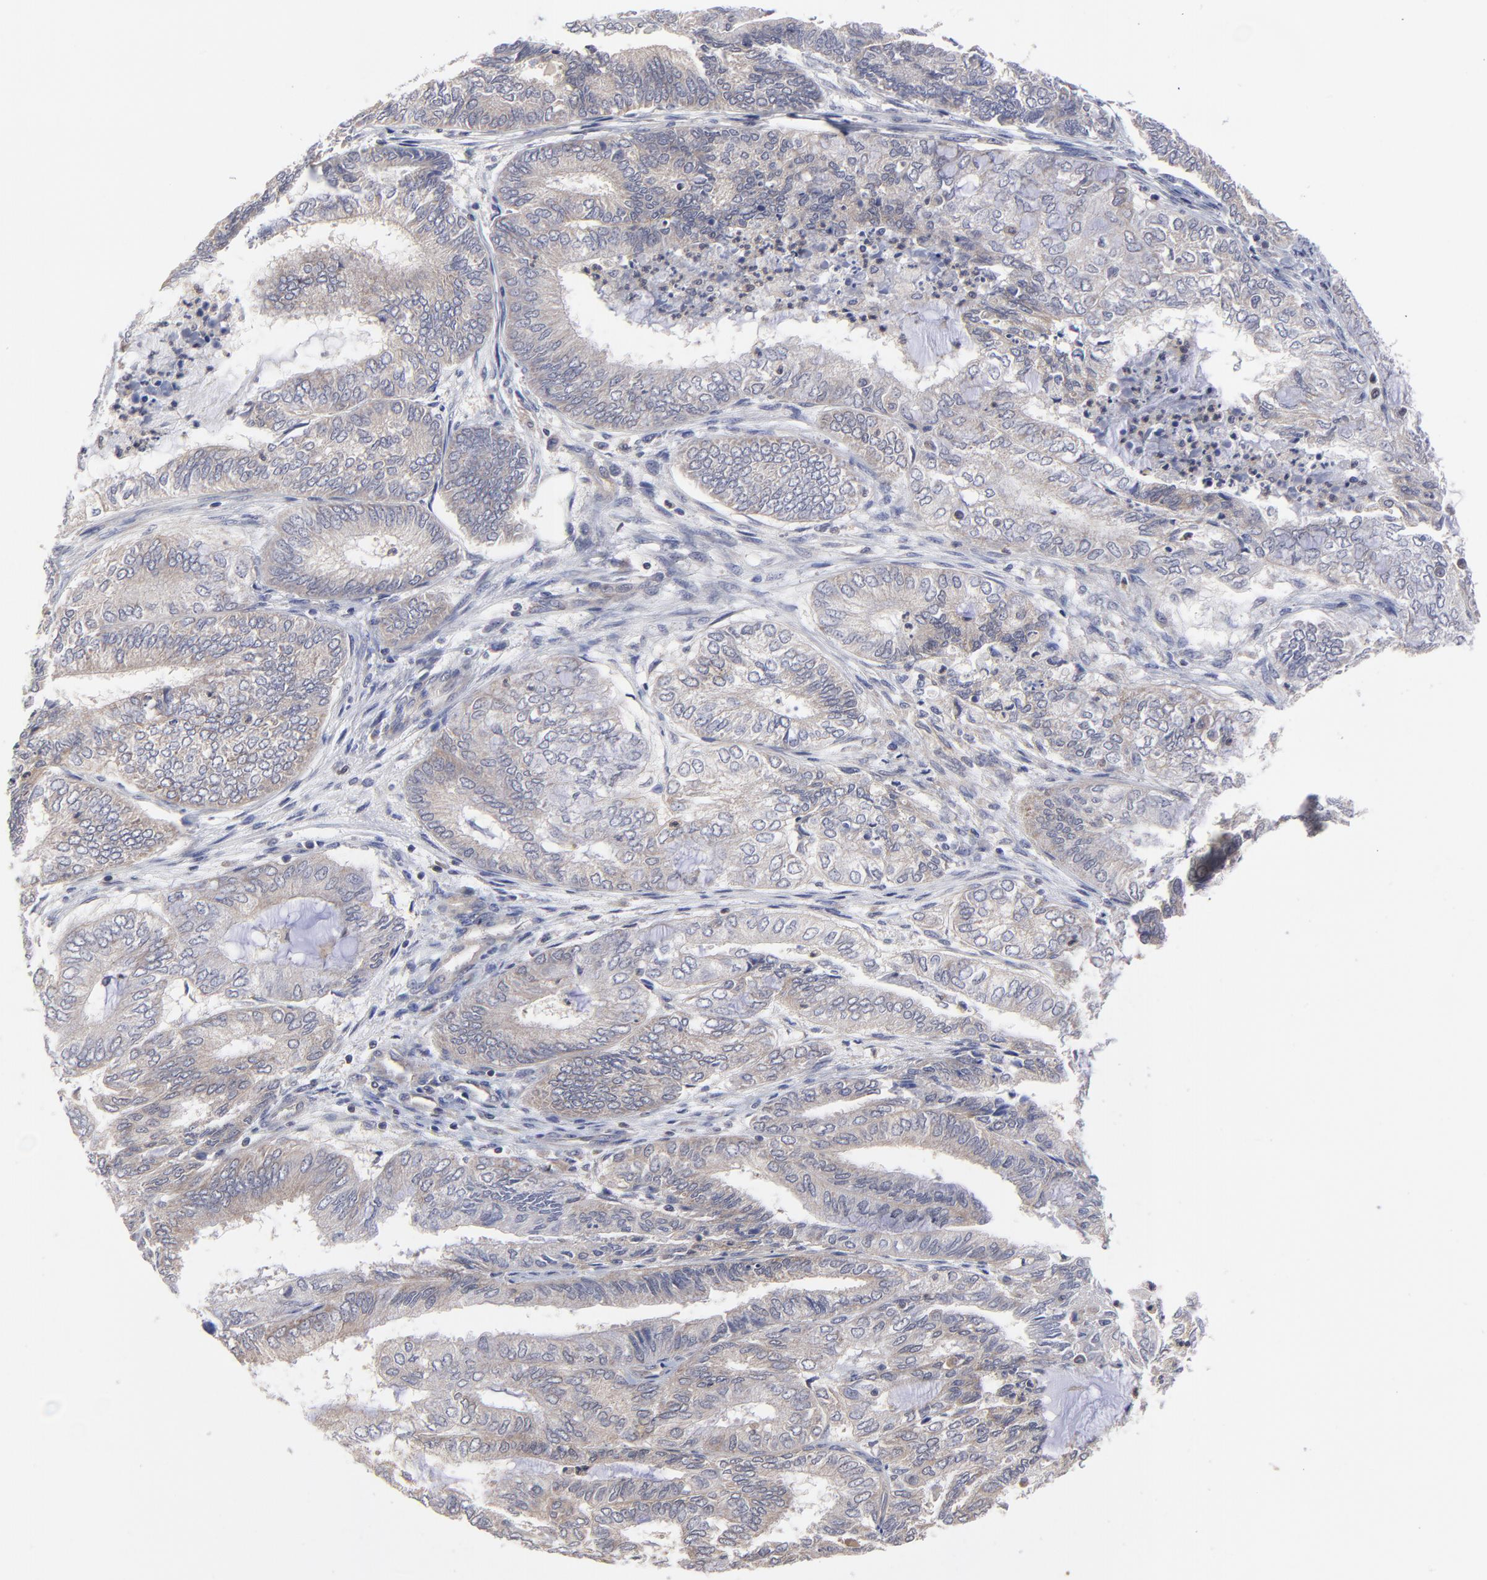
{"staining": {"intensity": "weak", "quantity": ">75%", "location": "cytoplasmic/membranous"}, "tissue": "endometrial cancer", "cell_type": "Tumor cells", "image_type": "cancer", "snomed": [{"axis": "morphology", "description": "Adenocarcinoma, NOS"}, {"axis": "topography", "description": "Endometrium"}], "caption": "The photomicrograph displays staining of adenocarcinoma (endometrial), revealing weak cytoplasmic/membranous protein expression (brown color) within tumor cells.", "gene": "PCMT1", "patient": {"sex": "female", "age": 59}}